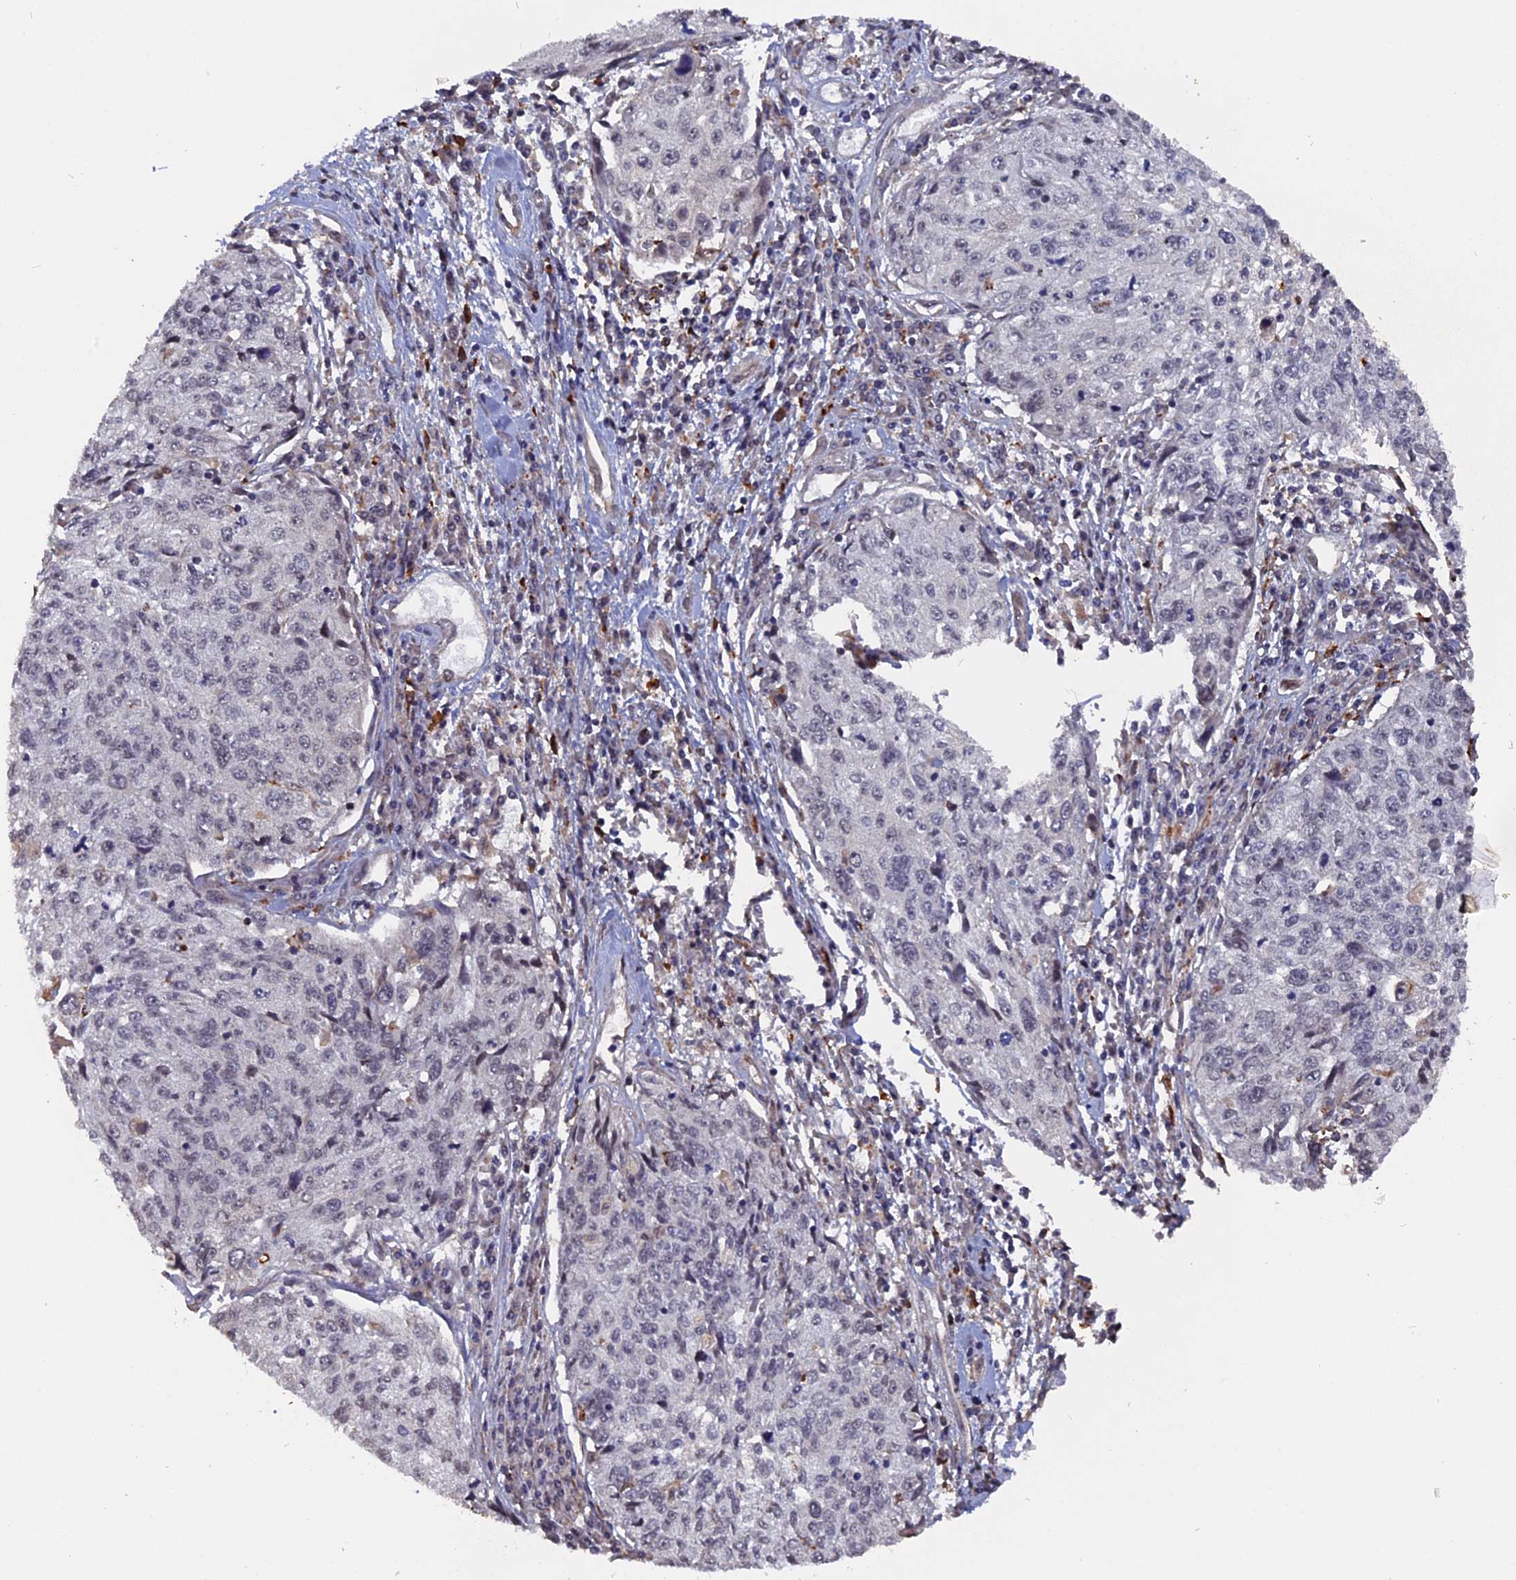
{"staining": {"intensity": "negative", "quantity": "none", "location": "none"}, "tissue": "cervical cancer", "cell_type": "Tumor cells", "image_type": "cancer", "snomed": [{"axis": "morphology", "description": "Squamous cell carcinoma, NOS"}, {"axis": "topography", "description": "Cervix"}], "caption": "Tumor cells show no significant protein expression in cervical cancer (squamous cell carcinoma). (Stains: DAB IHC with hematoxylin counter stain, Microscopy: brightfield microscopy at high magnification).", "gene": "NOSIP", "patient": {"sex": "female", "age": 57}}